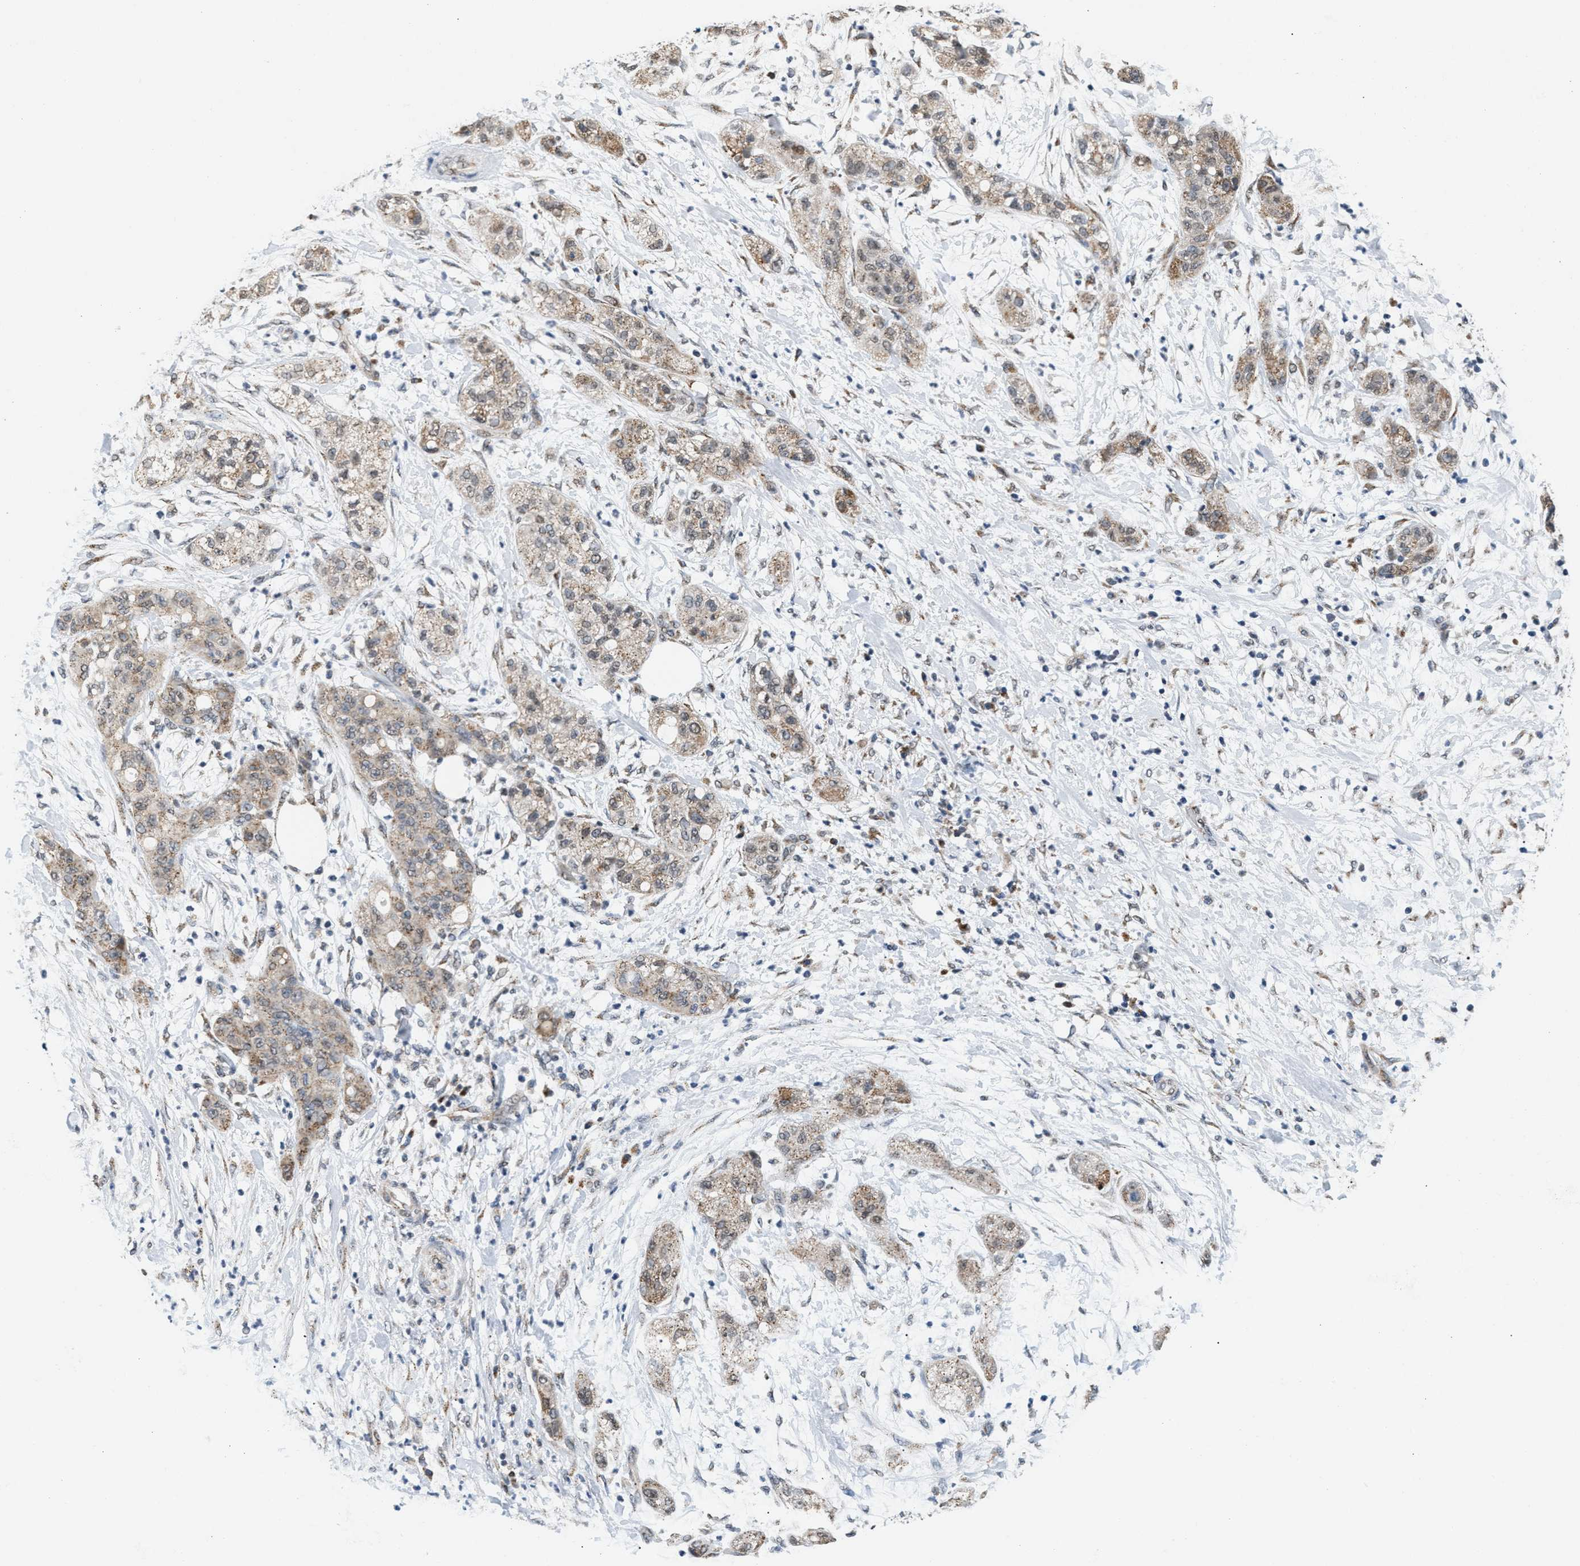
{"staining": {"intensity": "weak", "quantity": ">75%", "location": "cytoplasmic/membranous"}, "tissue": "pancreatic cancer", "cell_type": "Tumor cells", "image_type": "cancer", "snomed": [{"axis": "morphology", "description": "Adenocarcinoma, NOS"}, {"axis": "topography", "description": "Pancreas"}], "caption": "Tumor cells demonstrate weak cytoplasmic/membranous expression in about >75% of cells in pancreatic adenocarcinoma.", "gene": "KCNMB2", "patient": {"sex": "female", "age": 78}}